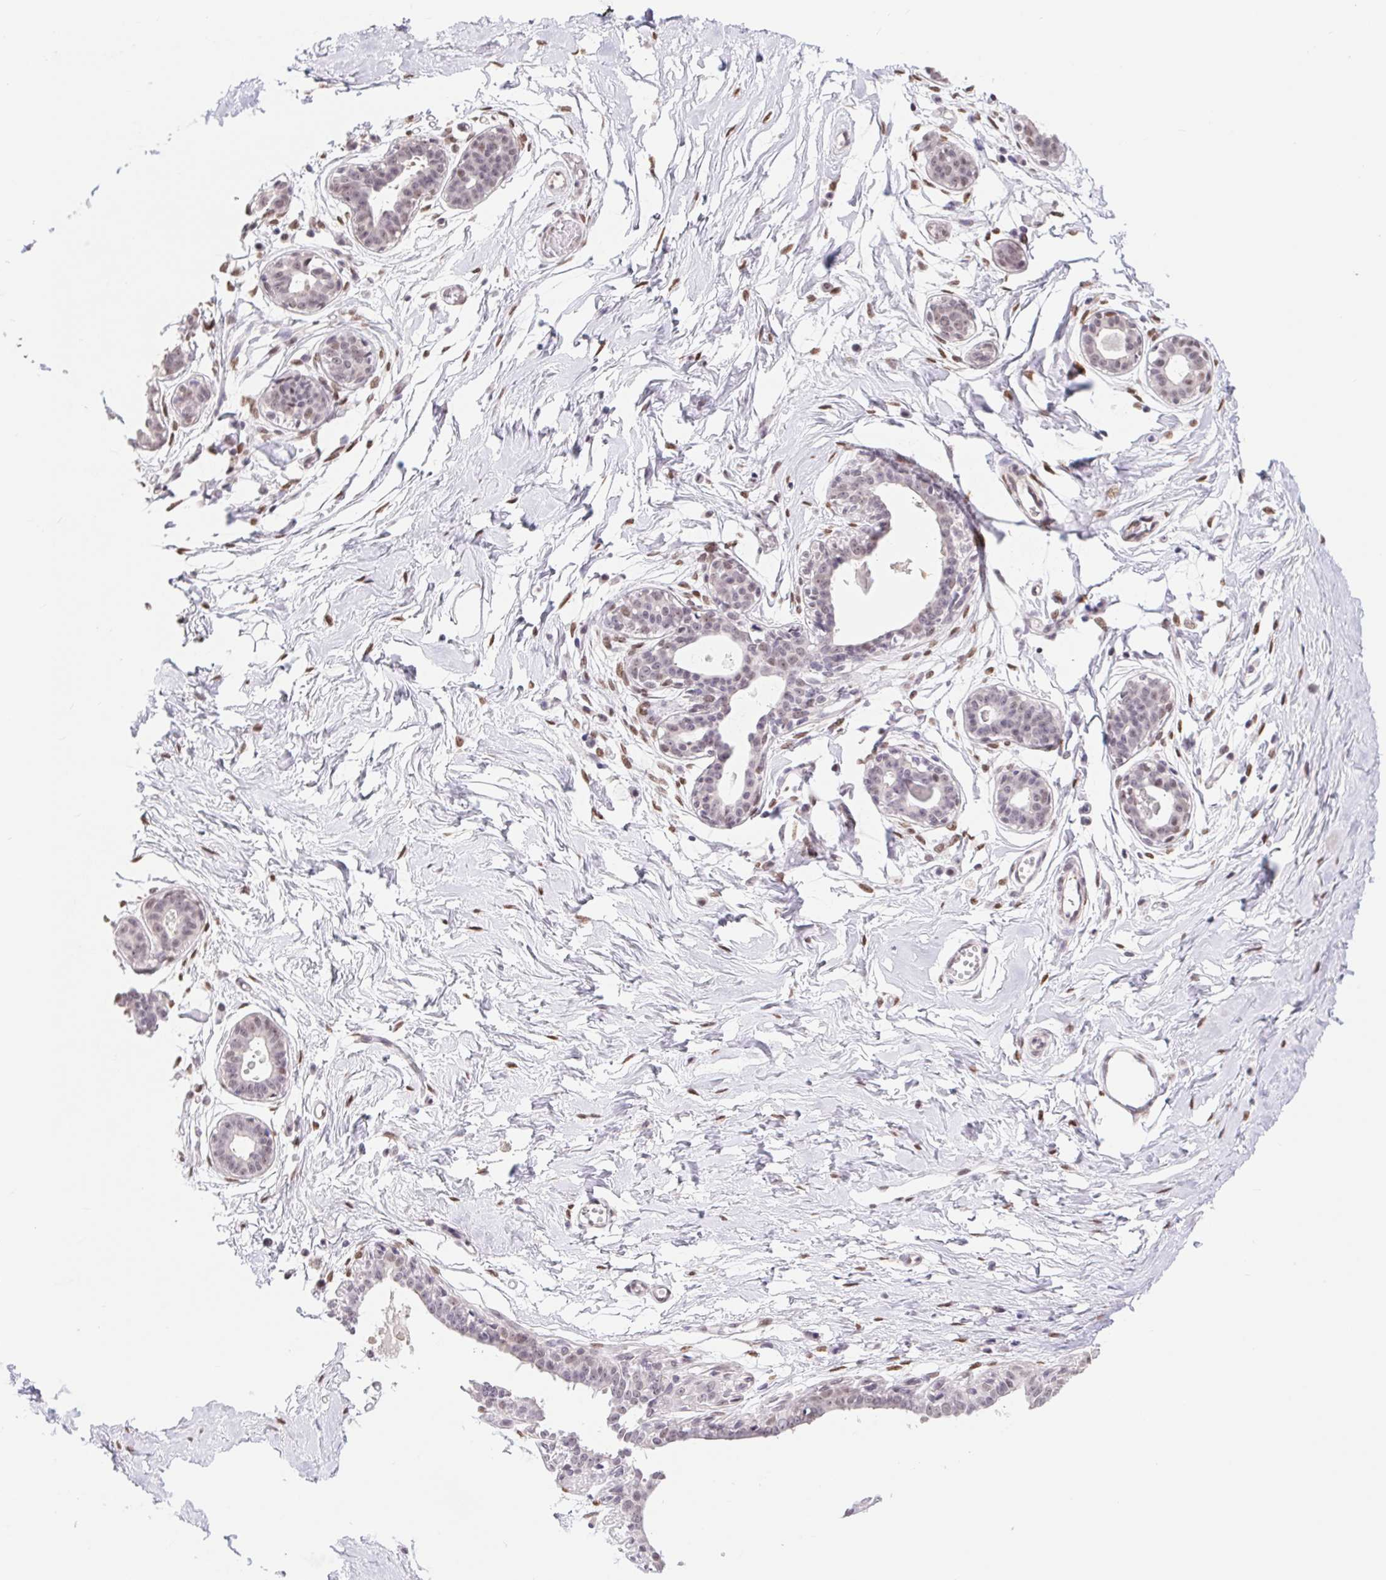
{"staining": {"intensity": "negative", "quantity": "none", "location": "none"}, "tissue": "breast", "cell_type": "Adipocytes", "image_type": "normal", "snomed": [{"axis": "morphology", "description": "Normal tissue, NOS"}, {"axis": "topography", "description": "Breast"}], "caption": "Adipocytes are negative for protein expression in normal human breast. The staining is performed using DAB (3,3'-diaminobenzidine) brown chromogen with nuclei counter-stained in using hematoxylin.", "gene": "CAND1", "patient": {"sex": "female", "age": 45}}